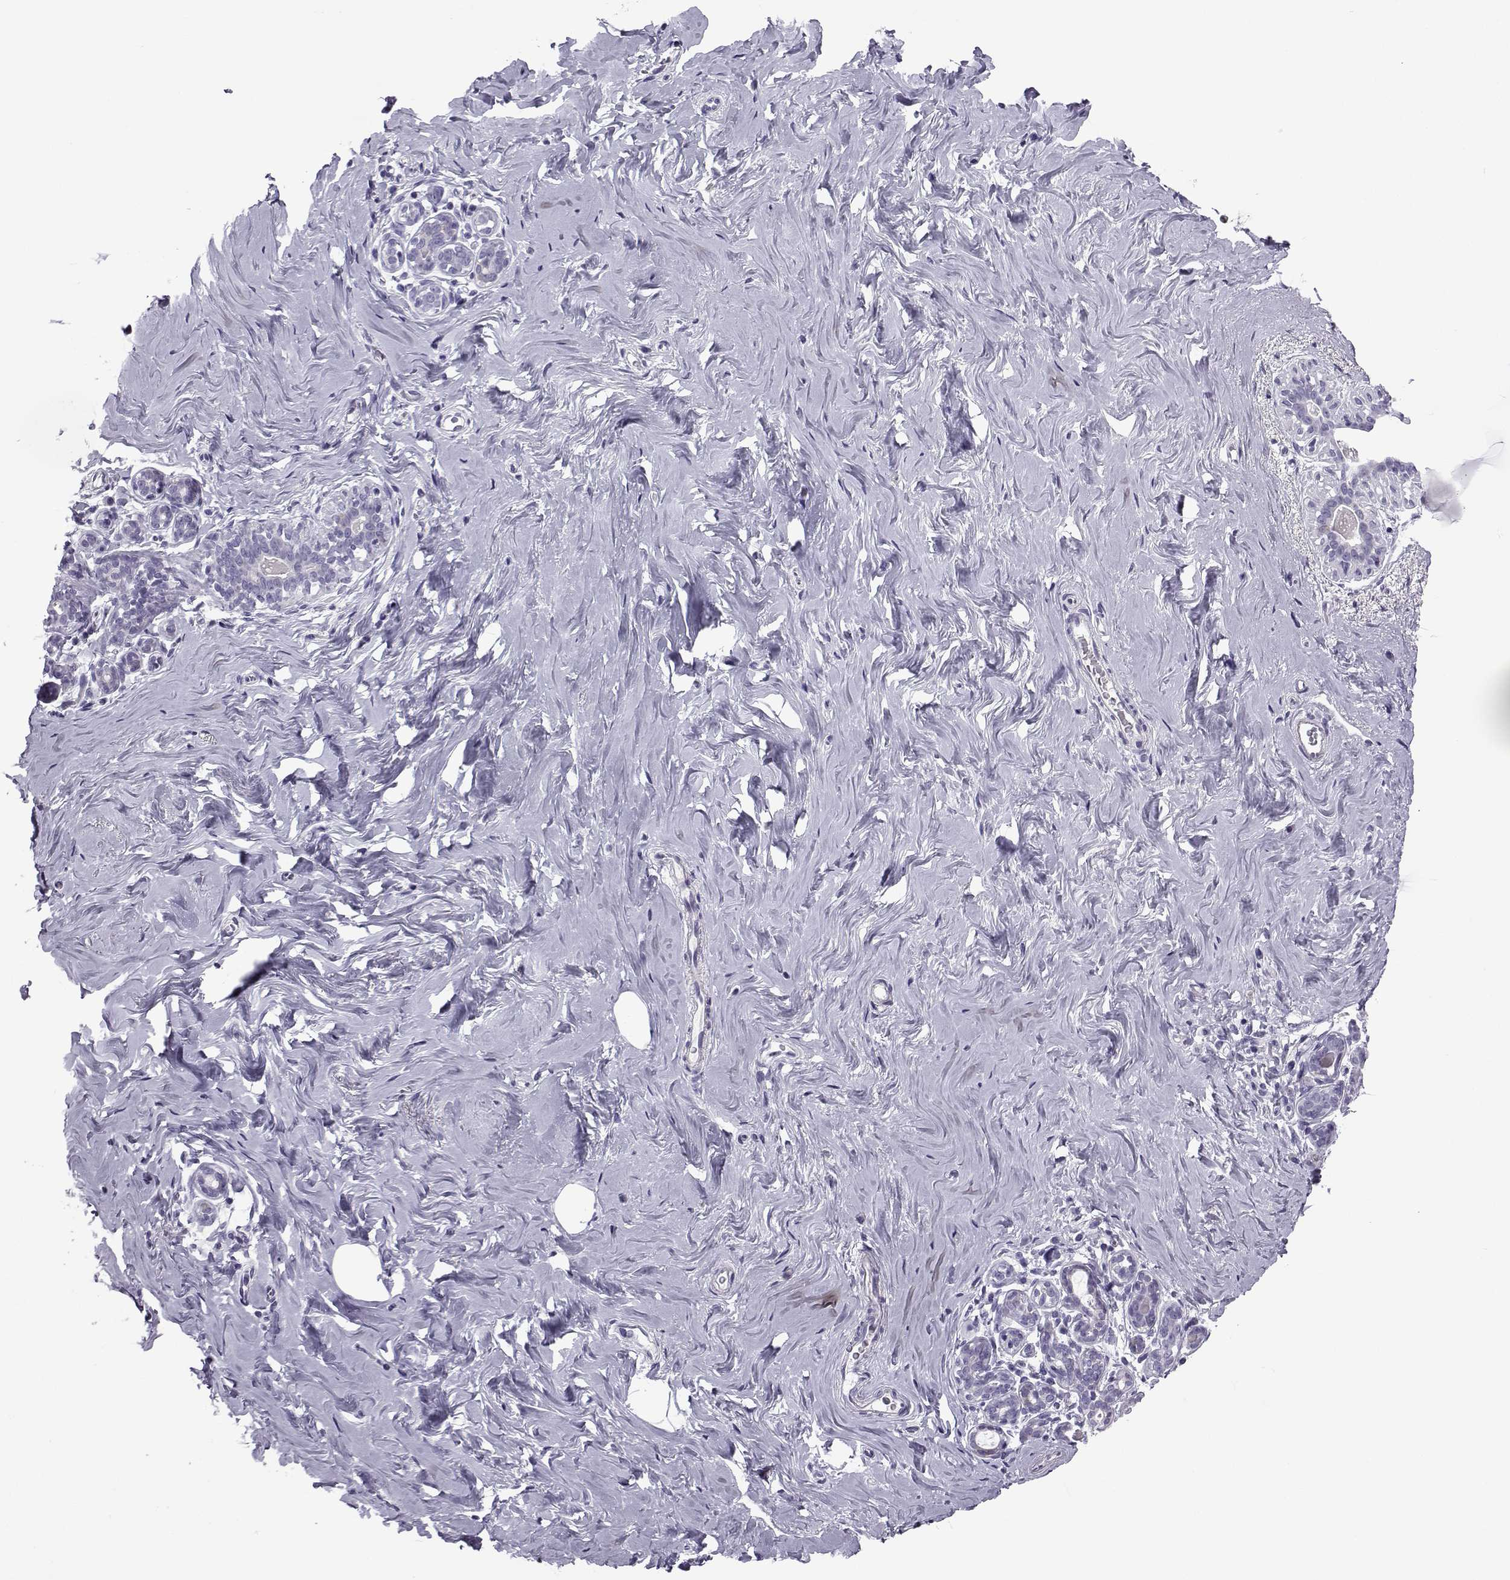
{"staining": {"intensity": "negative", "quantity": "none", "location": "none"}, "tissue": "breast", "cell_type": "Adipocytes", "image_type": "normal", "snomed": [{"axis": "morphology", "description": "Normal tissue, NOS"}, {"axis": "topography", "description": "Skin"}, {"axis": "topography", "description": "Breast"}], "caption": "Image shows no significant protein expression in adipocytes of unremarkable breast. (DAB (3,3'-diaminobenzidine) immunohistochemistry visualized using brightfield microscopy, high magnification).", "gene": "OIP5", "patient": {"sex": "female", "age": 43}}